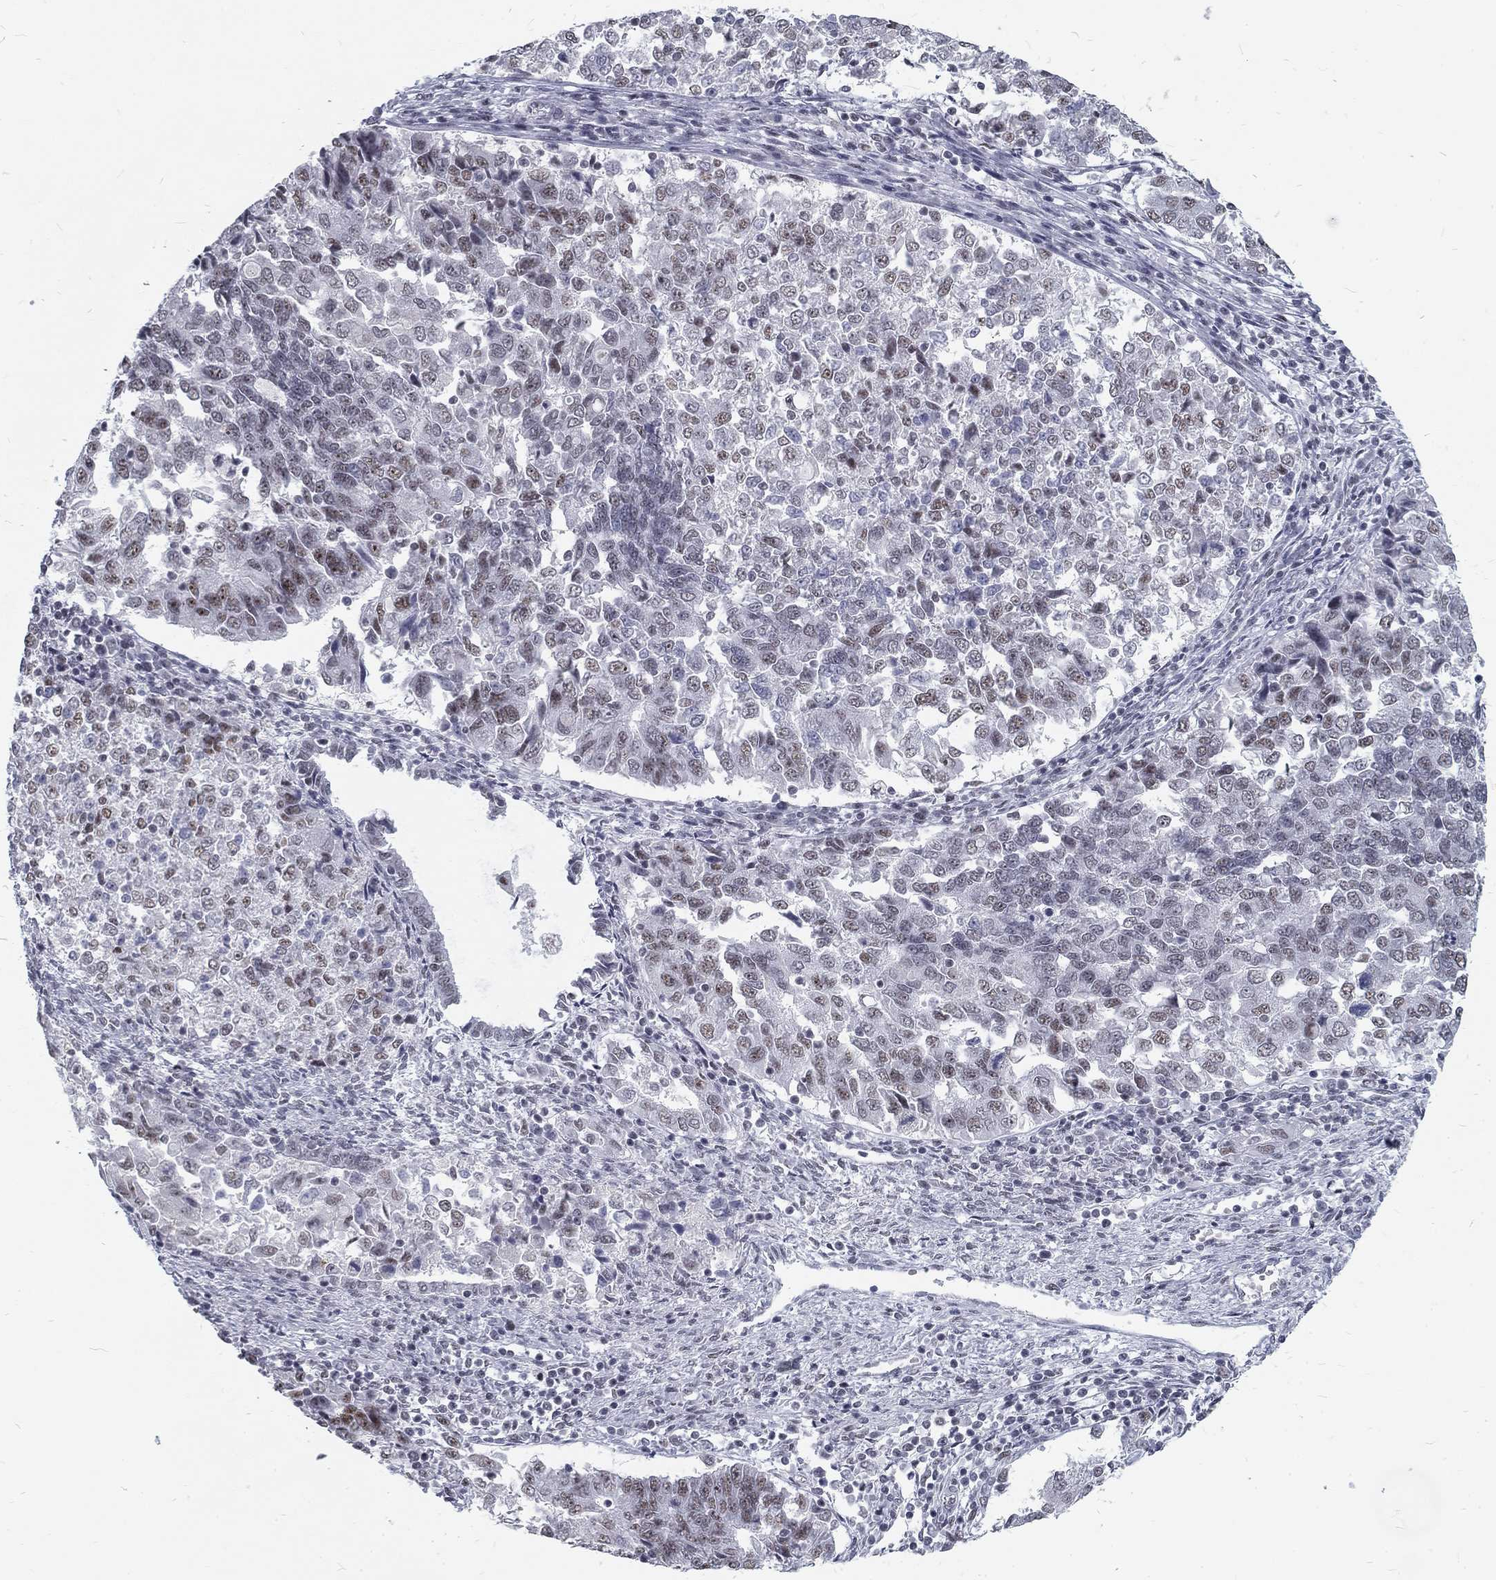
{"staining": {"intensity": "negative", "quantity": "none", "location": "none"}, "tissue": "endometrial cancer", "cell_type": "Tumor cells", "image_type": "cancer", "snomed": [{"axis": "morphology", "description": "Adenocarcinoma, NOS"}, {"axis": "topography", "description": "Endometrium"}], "caption": "Immunohistochemistry of human endometrial cancer (adenocarcinoma) displays no expression in tumor cells.", "gene": "SNORC", "patient": {"sex": "female", "age": 43}}